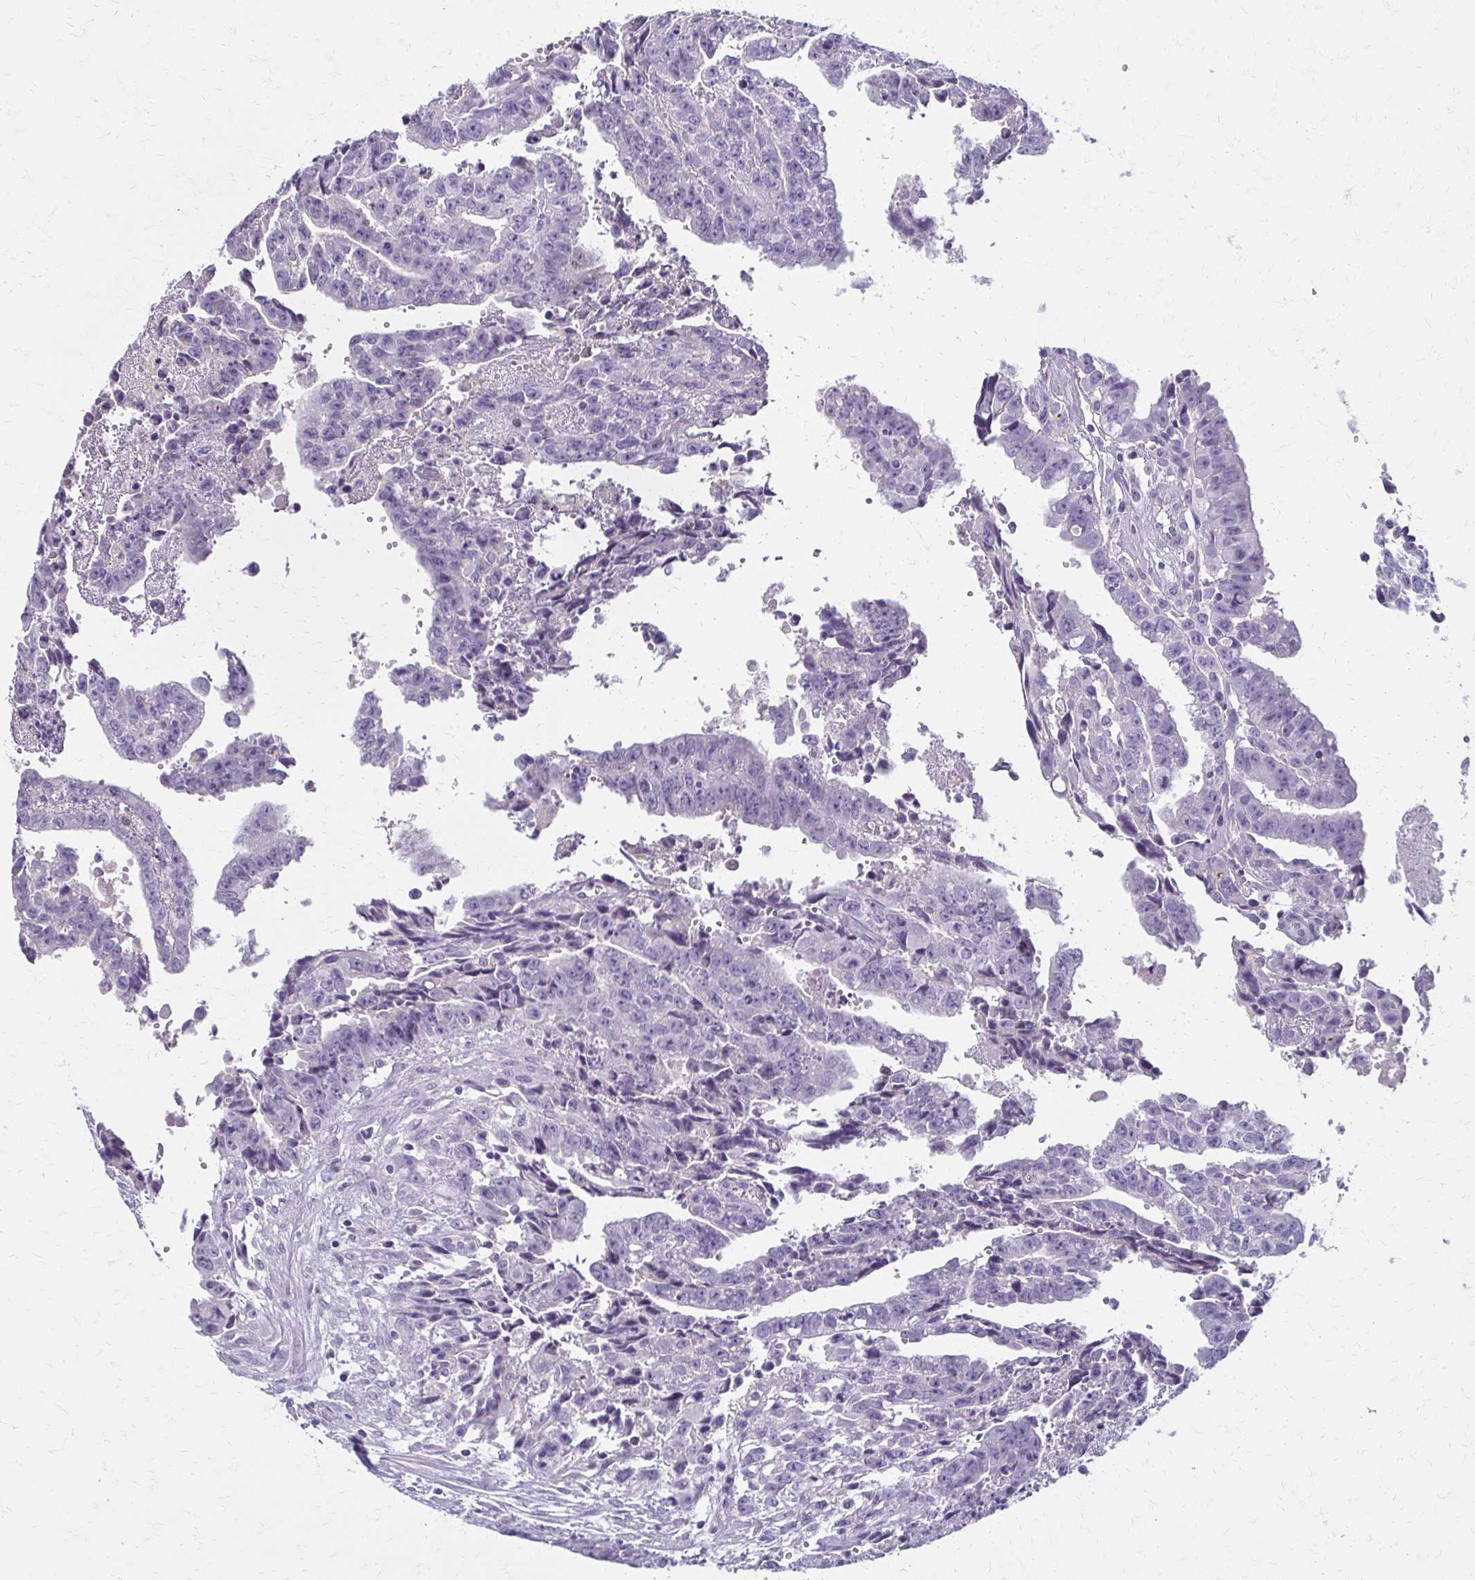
{"staining": {"intensity": "negative", "quantity": "none", "location": "none"}, "tissue": "testis cancer", "cell_type": "Tumor cells", "image_type": "cancer", "snomed": [{"axis": "morphology", "description": "Carcinoma, Embryonal, NOS"}, {"axis": "morphology", "description": "Teratoma, malignant, NOS"}, {"axis": "topography", "description": "Testis"}], "caption": "Malignant teratoma (testis) was stained to show a protein in brown. There is no significant expression in tumor cells.", "gene": "BBS12", "patient": {"sex": "male", "age": 24}}